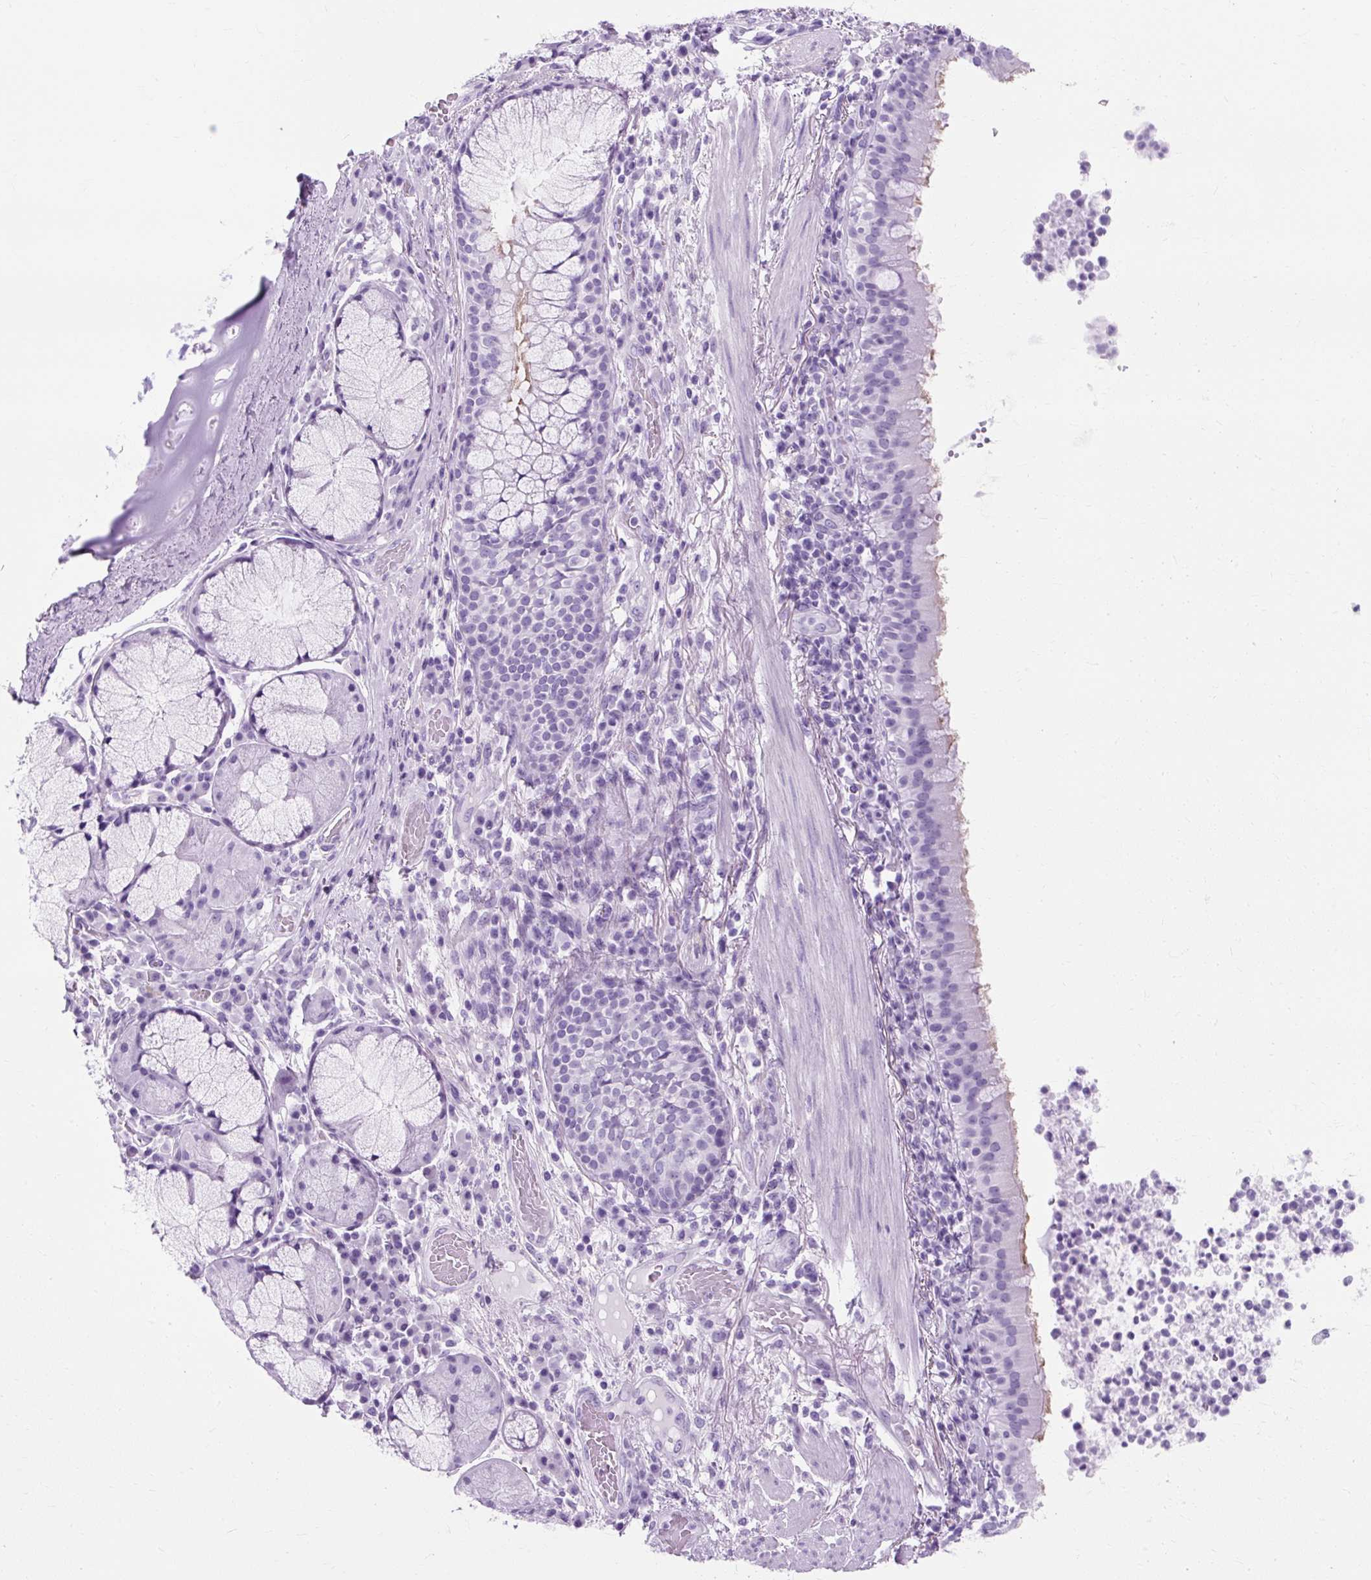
{"staining": {"intensity": "moderate", "quantity": "25%-75%", "location": "cytoplasmic/membranous"}, "tissue": "bronchus", "cell_type": "Respiratory epithelial cells", "image_type": "normal", "snomed": [{"axis": "morphology", "description": "Normal tissue, NOS"}, {"axis": "topography", "description": "Cartilage tissue"}, {"axis": "topography", "description": "Bronchus"}], "caption": "Respiratory epithelial cells exhibit medium levels of moderate cytoplasmic/membranous expression in approximately 25%-75% of cells in unremarkable bronchus.", "gene": "TMEM89", "patient": {"sex": "male", "age": 56}}